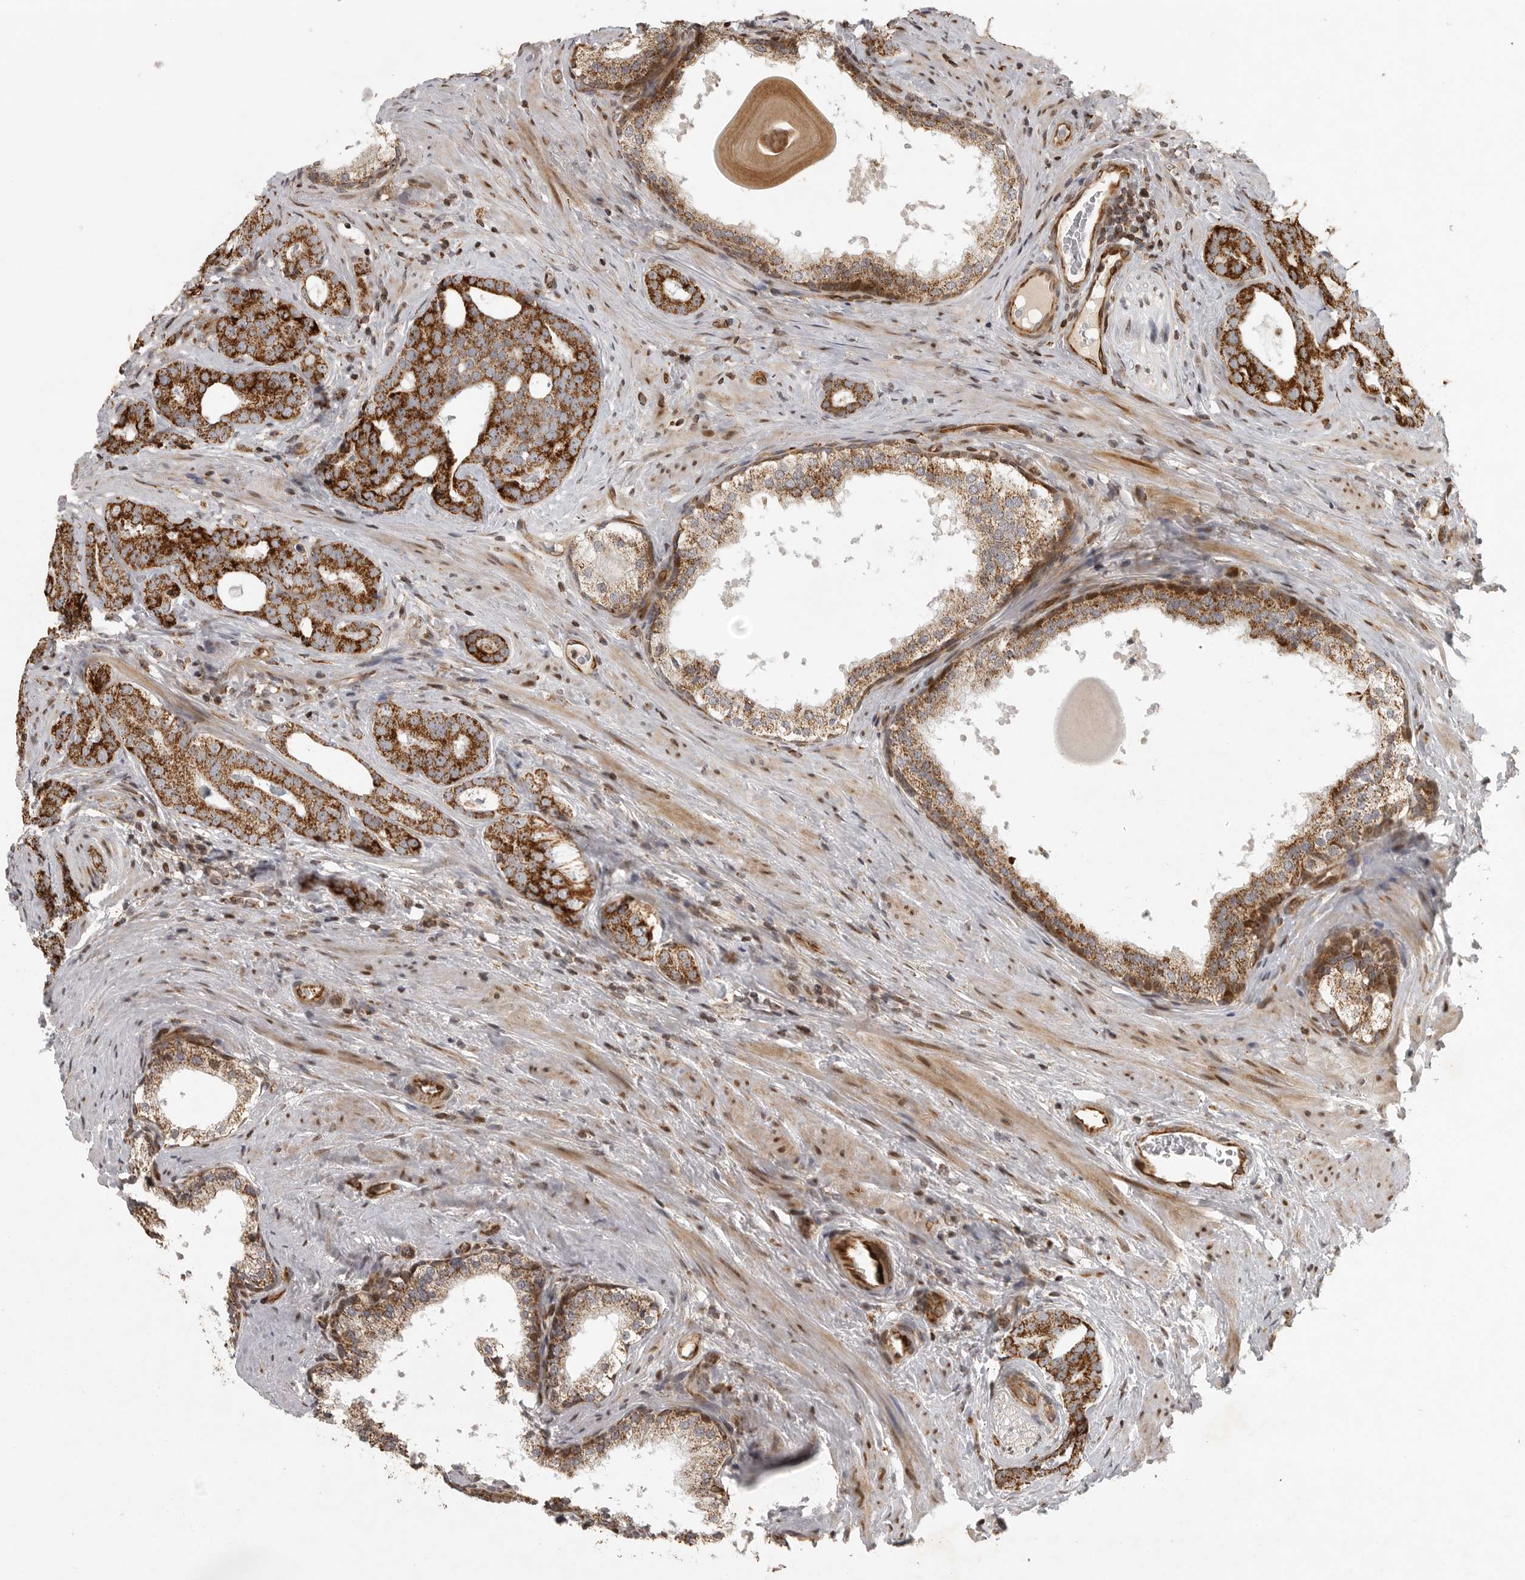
{"staining": {"intensity": "strong", "quantity": ">75%", "location": "cytoplasmic/membranous"}, "tissue": "prostate cancer", "cell_type": "Tumor cells", "image_type": "cancer", "snomed": [{"axis": "morphology", "description": "Adenocarcinoma, High grade"}, {"axis": "topography", "description": "Prostate"}], "caption": "A high-resolution histopathology image shows IHC staining of prostate high-grade adenocarcinoma, which shows strong cytoplasmic/membranous expression in about >75% of tumor cells. (Brightfield microscopy of DAB IHC at high magnification).", "gene": "NARS2", "patient": {"sex": "male", "age": 56}}